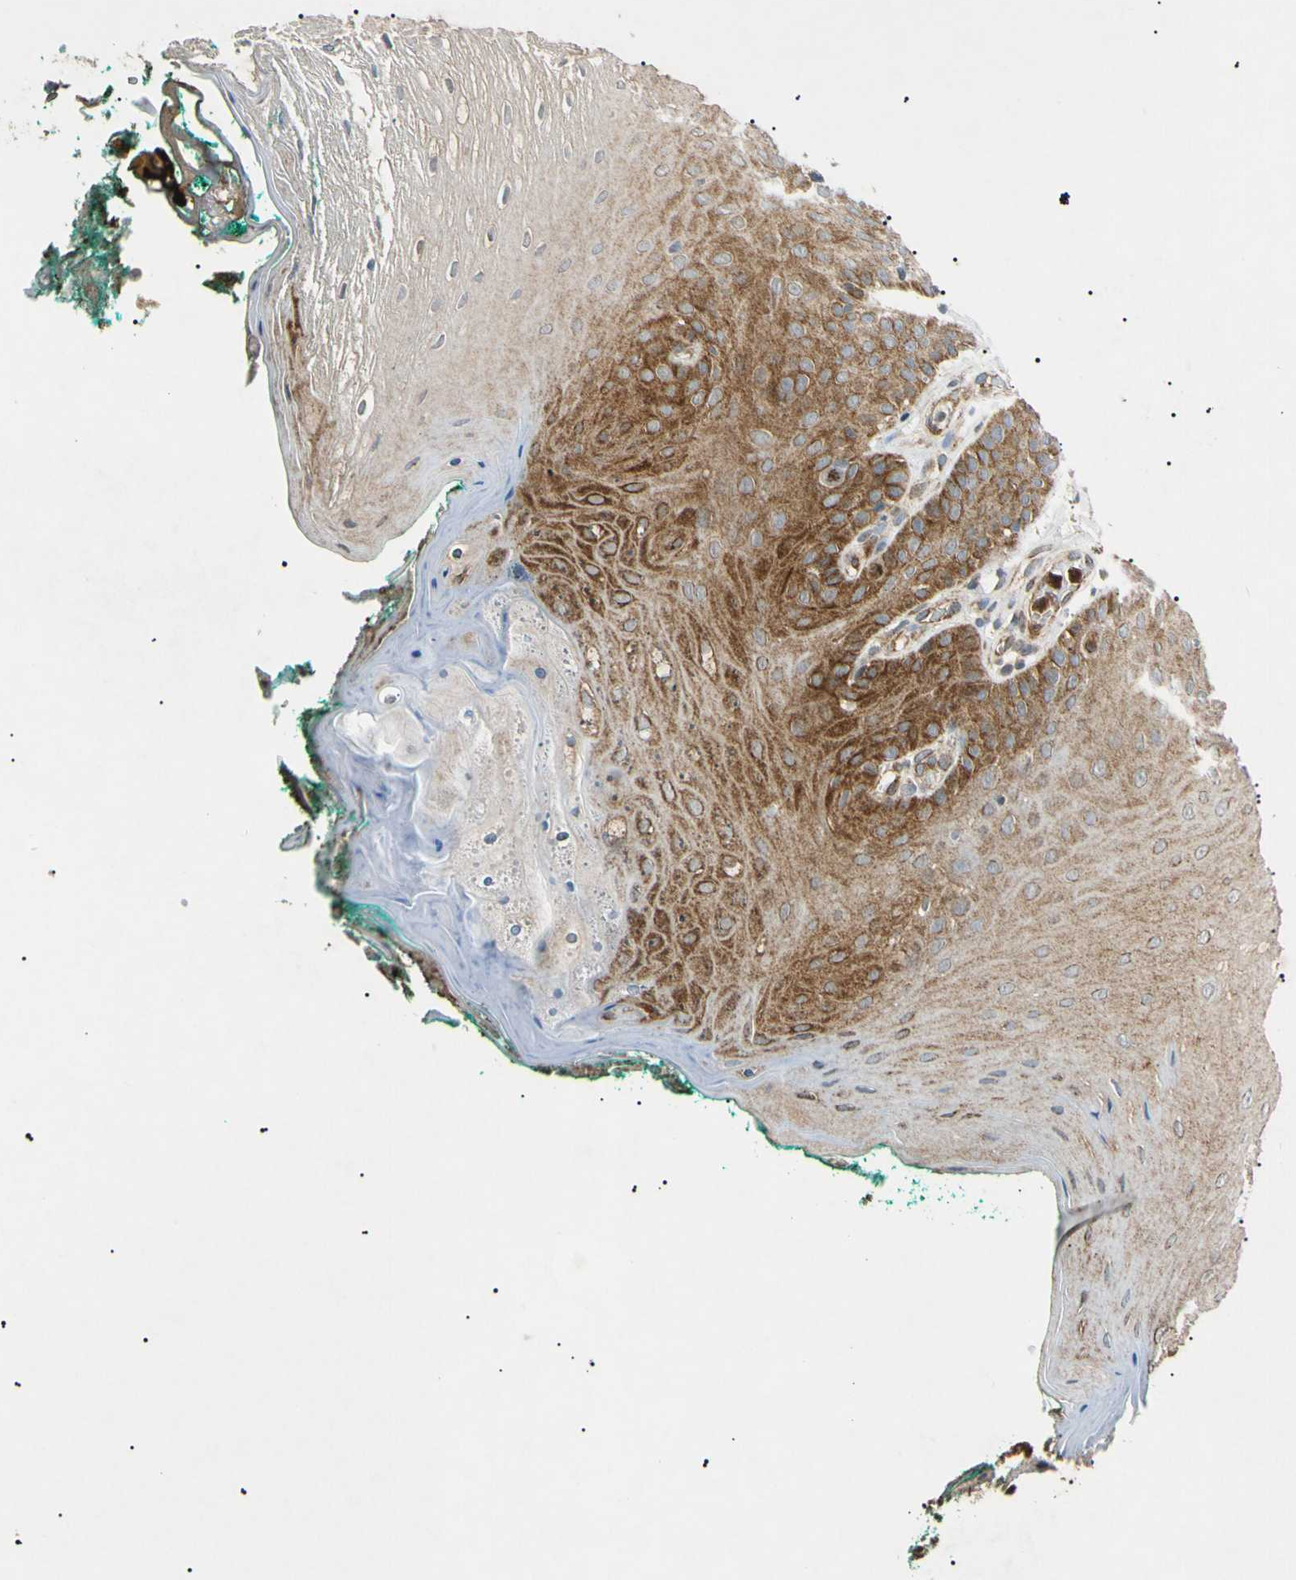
{"staining": {"intensity": "moderate", "quantity": ">75%", "location": "cytoplasmic/membranous"}, "tissue": "oral mucosa", "cell_type": "Squamous epithelial cells", "image_type": "normal", "snomed": [{"axis": "morphology", "description": "Normal tissue, NOS"}, {"axis": "topography", "description": "Skeletal muscle"}, {"axis": "topography", "description": "Oral tissue"}], "caption": "Immunohistochemistry of benign oral mucosa exhibits medium levels of moderate cytoplasmic/membranous staining in approximately >75% of squamous epithelial cells. (DAB (3,3'-diaminobenzidine) IHC with brightfield microscopy, high magnification).", "gene": "TUBB4A", "patient": {"sex": "male", "age": 58}}